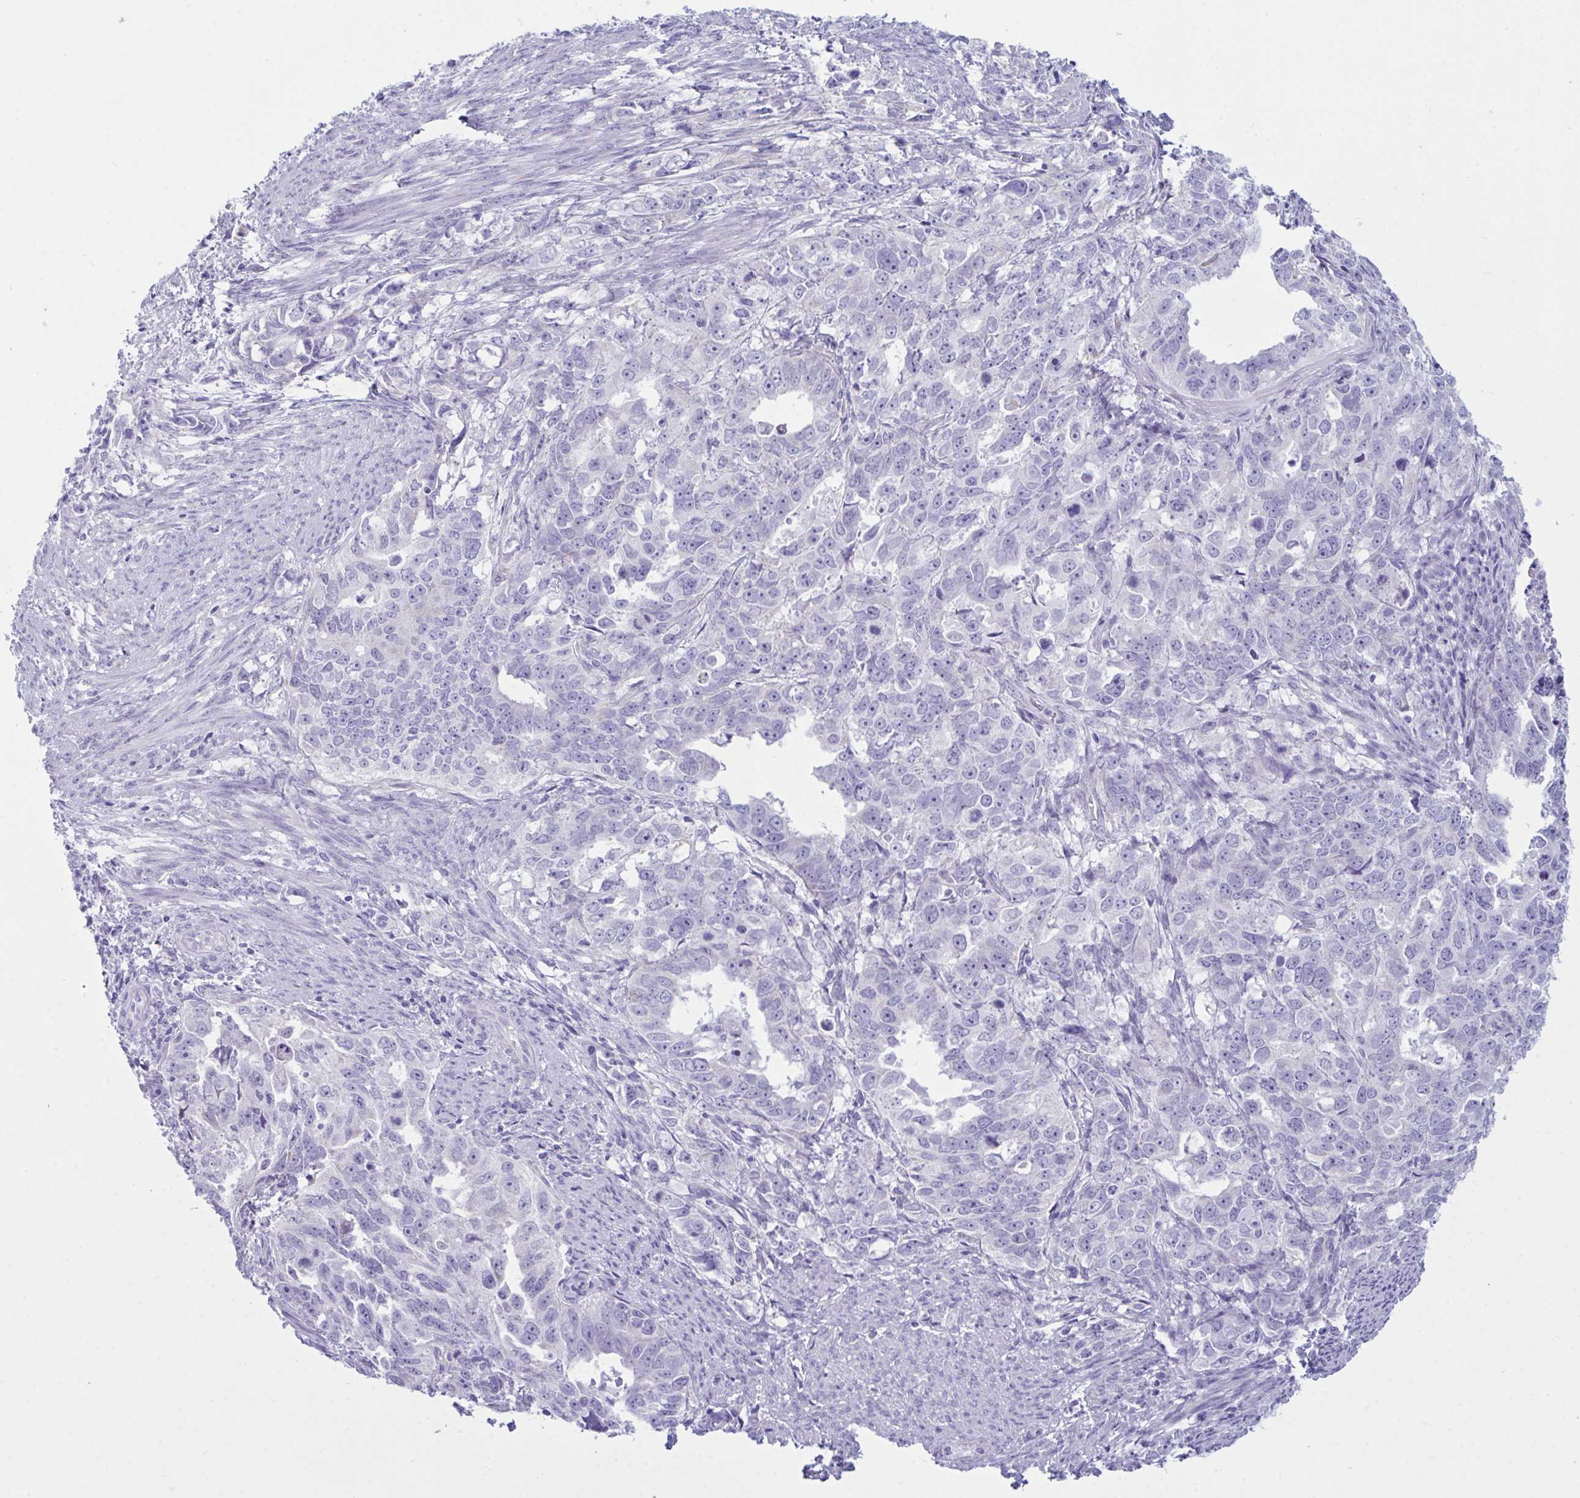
{"staining": {"intensity": "negative", "quantity": "none", "location": "none"}, "tissue": "endometrial cancer", "cell_type": "Tumor cells", "image_type": "cancer", "snomed": [{"axis": "morphology", "description": "Adenocarcinoma, NOS"}, {"axis": "topography", "description": "Endometrium"}], "caption": "The IHC photomicrograph has no significant expression in tumor cells of adenocarcinoma (endometrial) tissue.", "gene": "BBS1", "patient": {"sex": "female", "age": 65}}